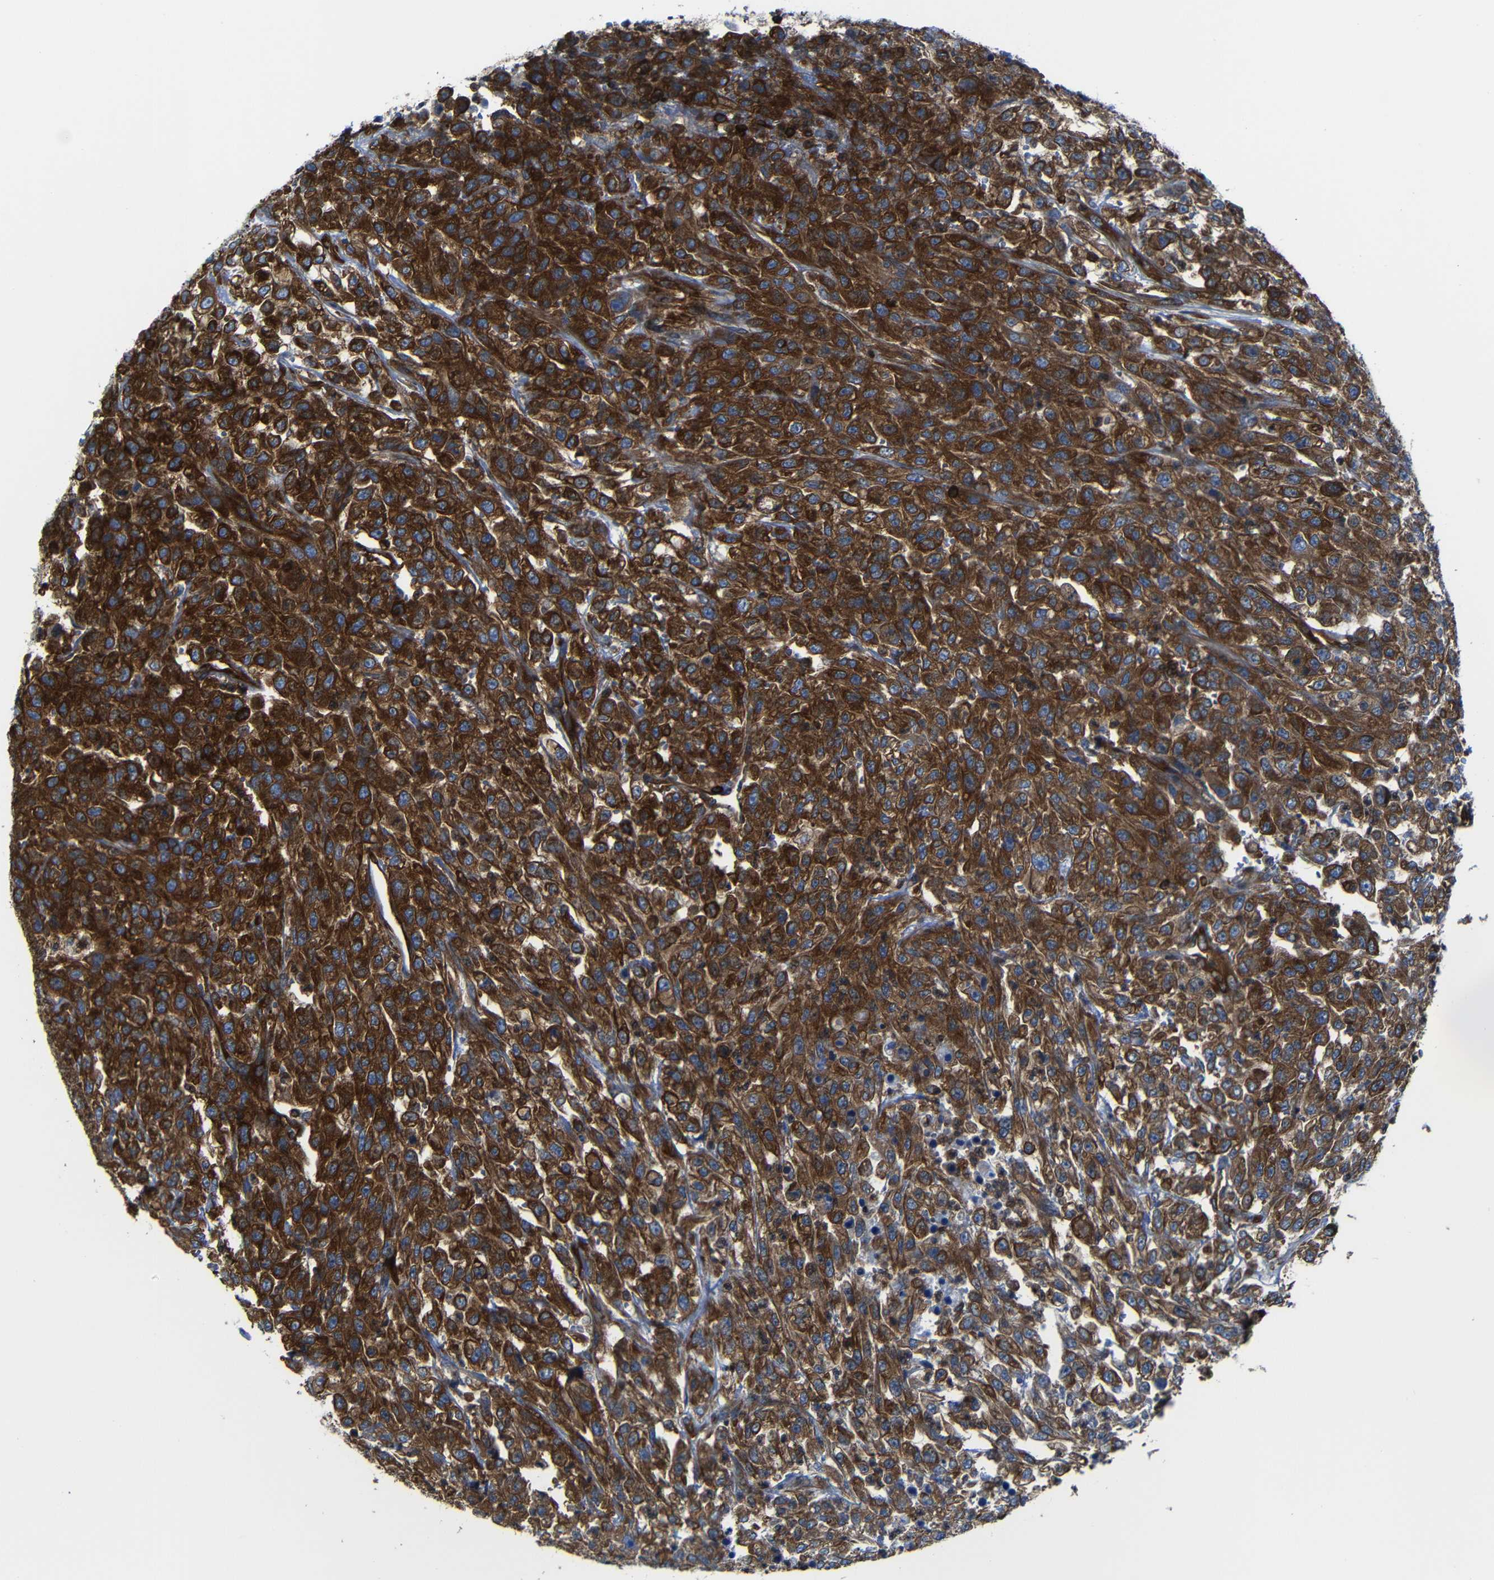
{"staining": {"intensity": "strong", "quantity": ">75%", "location": "cytoplasmic/membranous"}, "tissue": "urothelial cancer", "cell_type": "Tumor cells", "image_type": "cancer", "snomed": [{"axis": "morphology", "description": "Urothelial carcinoma, High grade"}, {"axis": "topography", "description": "Urinary bladder"}], "caption": "Urothelial cancer stained for a protein (brown) shows strong cytoplasmic/membranous positive staining in approximately >75% of tumor cells.", "gene": "ARHGEF1", "patient": {"sex": "male", "age": 46}}